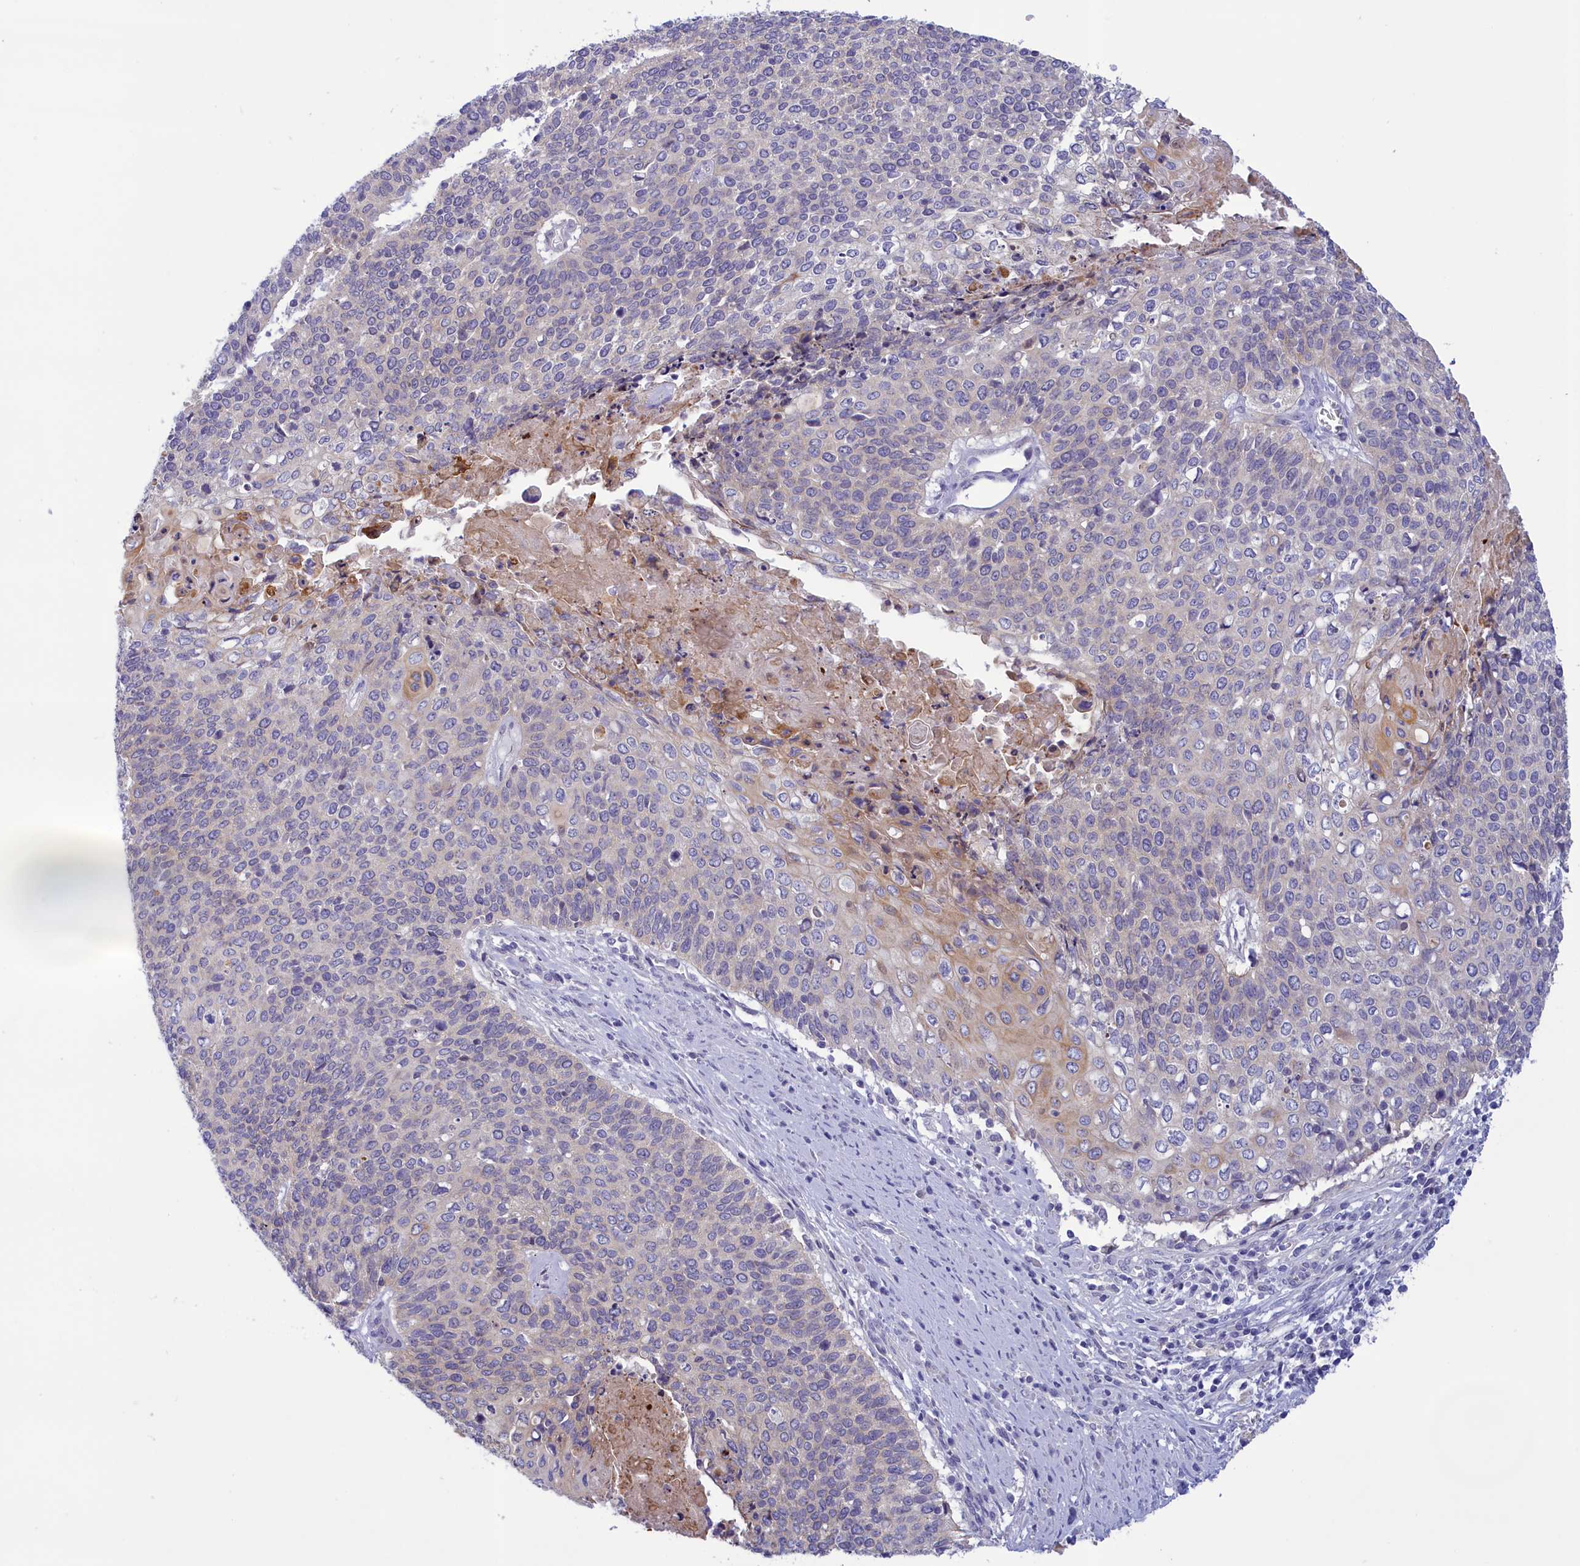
{"staining": {"intensity": "weak", "quantity": "25%-75%", "location": "cytoplasmic/membranous"}, "tissue": "cervical cancer", "cell_type": "Tumor cells", "image_type": "cancer", "snomed": [{"axis": "morphology", "description": "Squamous cell carcinoma, NOS"}, {"axis": "topography", "description": "Cervix"}], "caption": "Immunohistochemical staining of cervical cancer reveals weak cytoplasmic/membranous protein staining in approximately 25%-75% of tumor cells.", "gene": "CORO2A", "patient": {"sex": "female", "age": 39}}